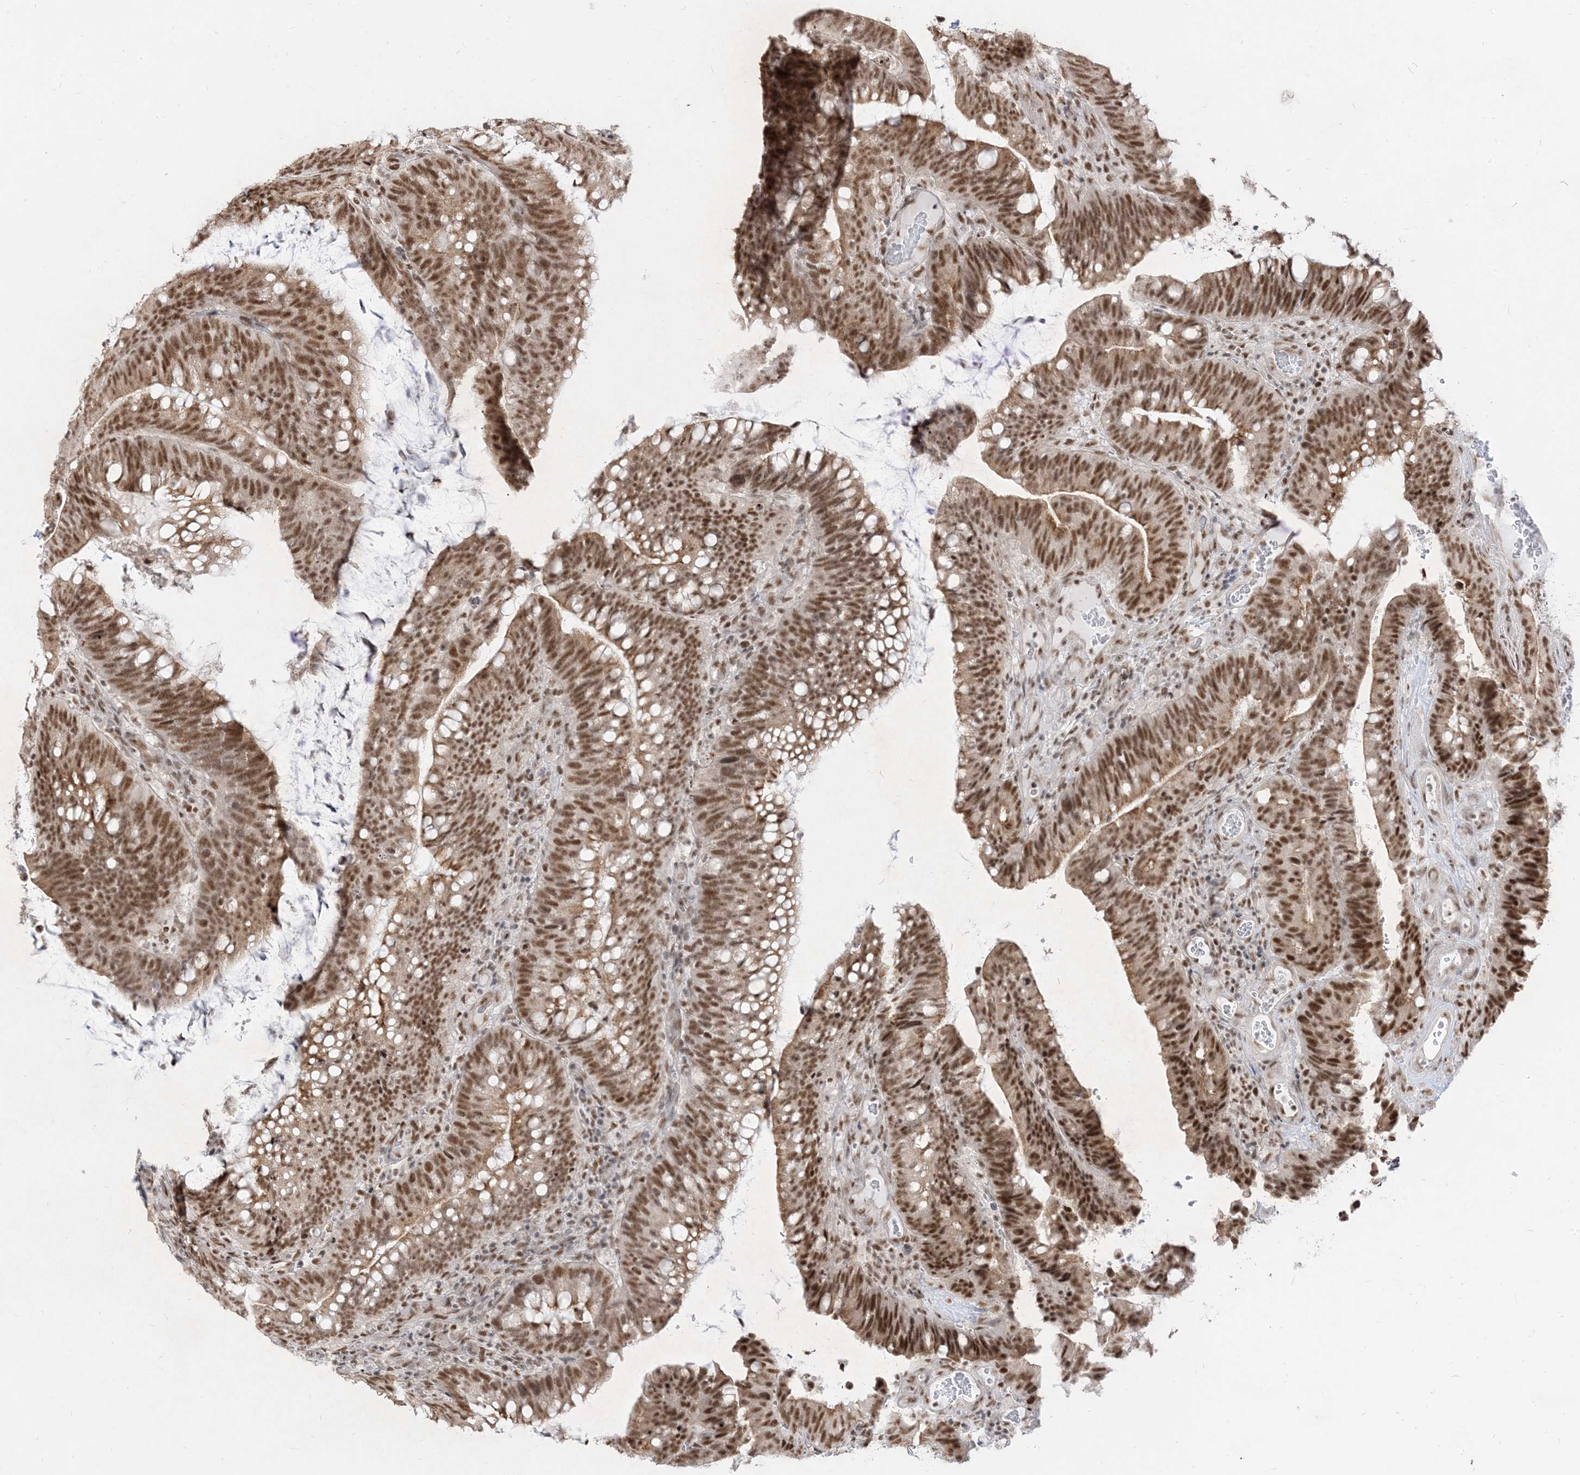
{"staining": {"intensity": "moderate", "quantity": ">75%", "location": "nuclear"}, "tissue": "colorectal cancer", "cell_type": "Tumor cells", "image_type": "cancer", "snomed": [{"axis": "morphology", "description": "Adenocarcinoma, NOS"}, {"axis": "topography", "description": "Colon"}], "caption": "IHC staining of colorectal adenocarcinoma, which exhibits medium levels of moderate nuclear positivity in about >75% of tumor cells indicating moderate nuclear protein staining. The staining was performed using DAB (3,3'-diaminobenzidine) (brown) for protein detection and nuclei were counterstained in hematoxylin (blue).", "gene": "ARGLU1", "patient": {"sex": "female", "age": 66}}